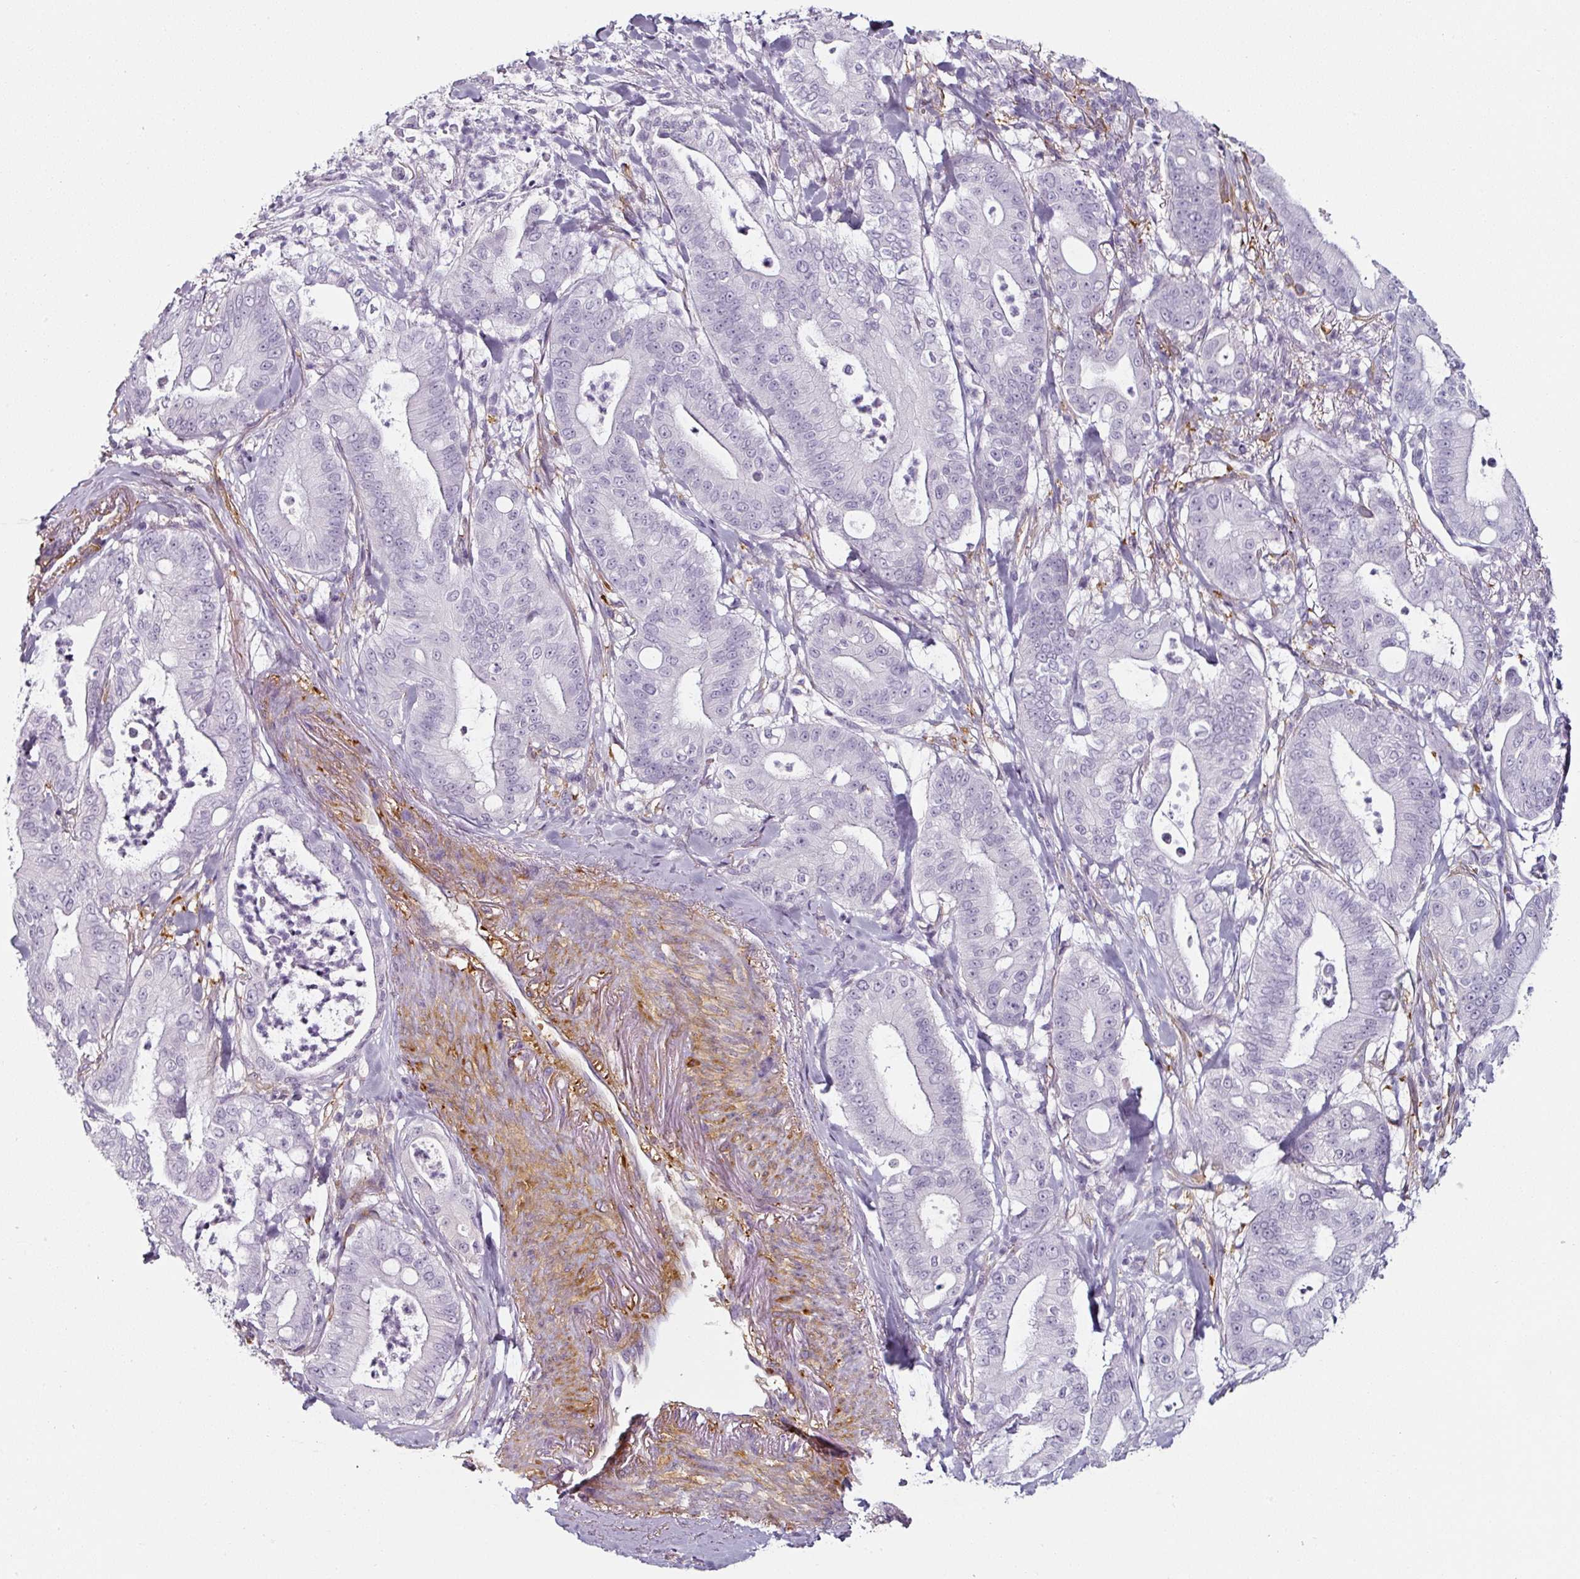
{"staining": {"intensity": "negative", "quantity": "none", "location": "none"}, "tissue": "pancreatic cancer", "cell_type": "Tumor cells", "image_type": "cancer", "snomed": [{"axis": "morphology", "description": "Adenocarcinoma, NOS"}, {"axis": "topography", "description": "Pancreas"}], "caption": "Immunohistochemistry (IHC) of human pancreatic cancer shows no expression in tumor cells.", "gene": "CAP2", "patient": {"sex": "male", "age": 71}}